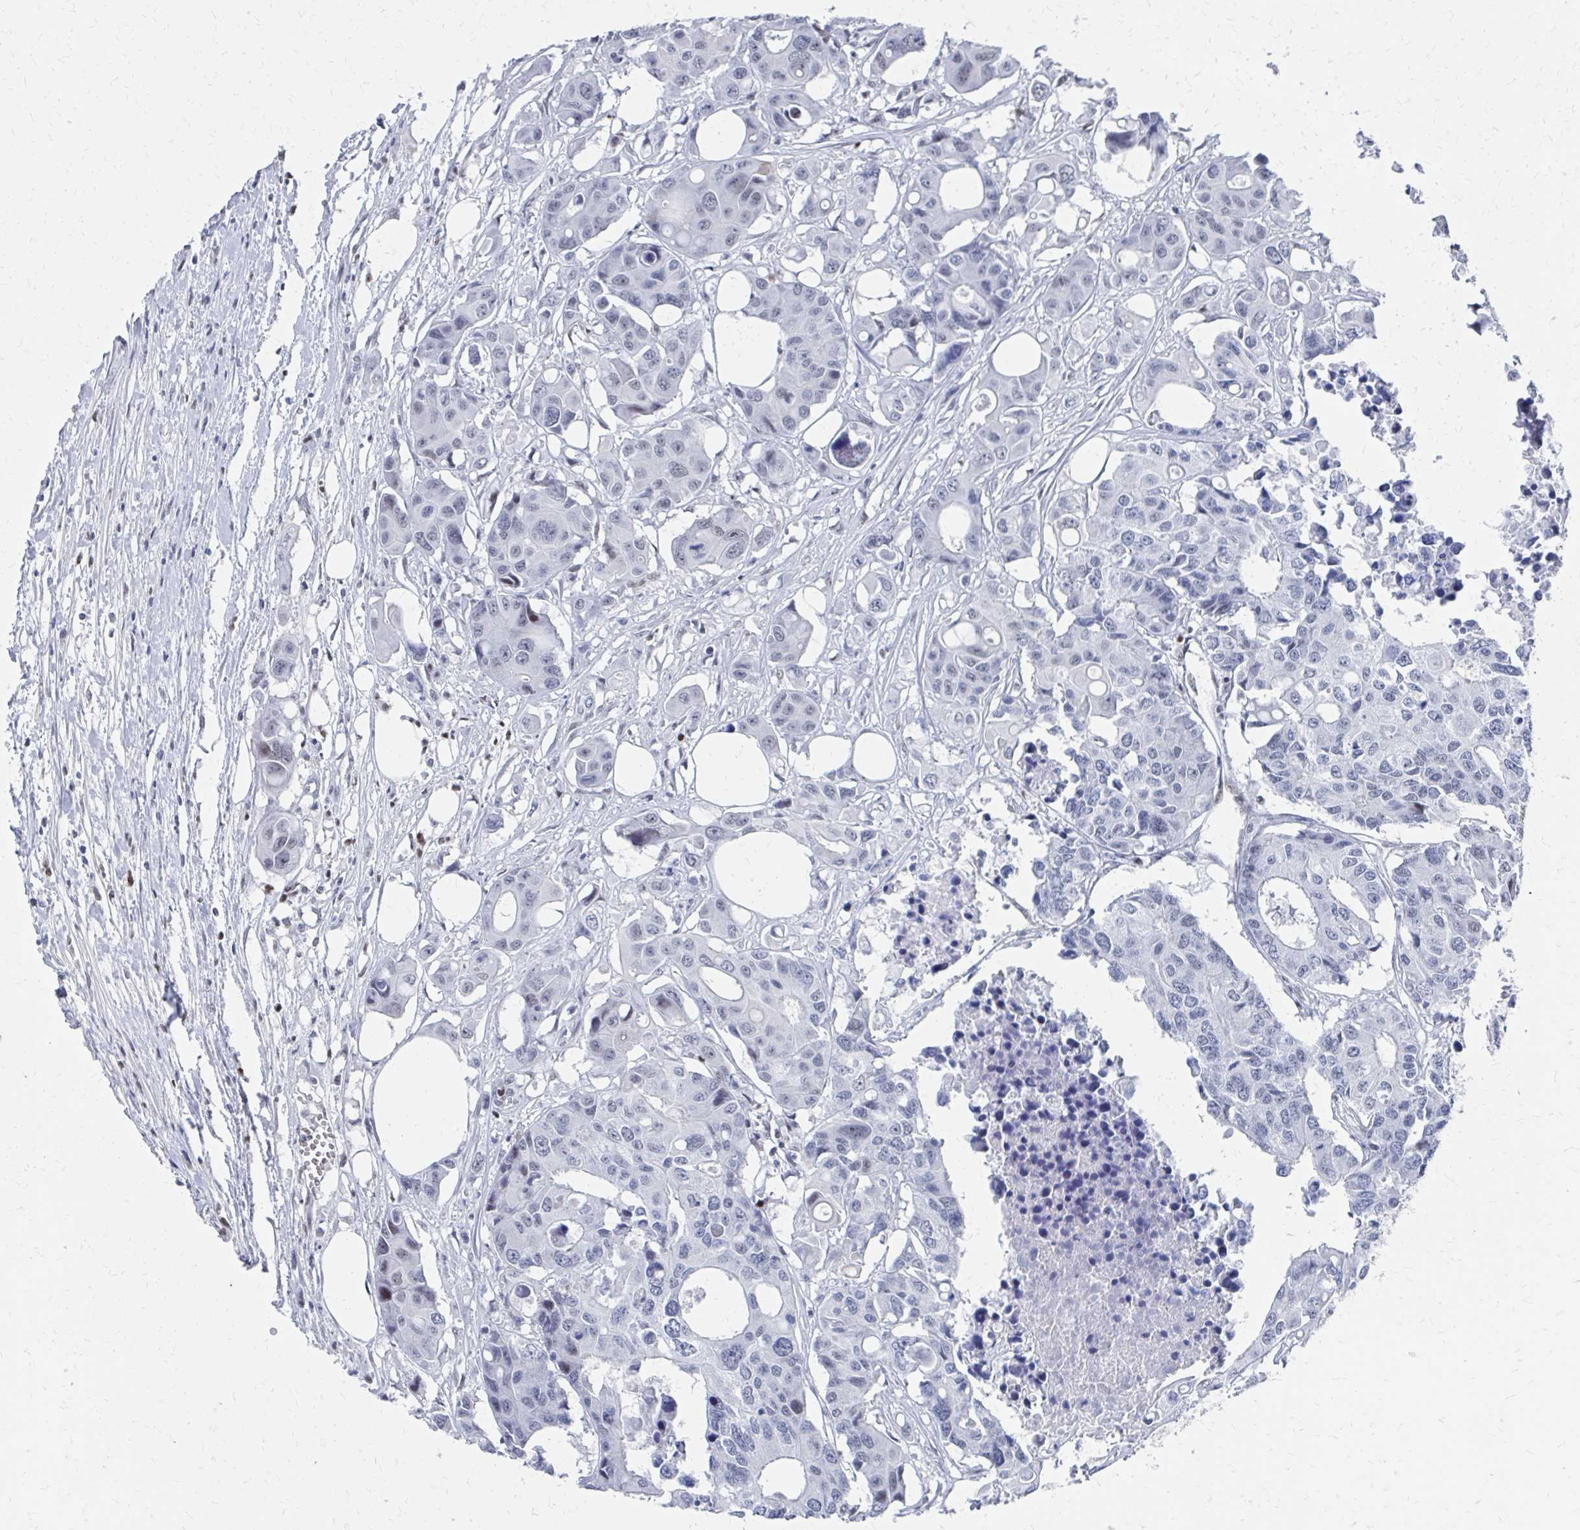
{"staining": {"intensity": "negative", "quantity": "none", "location": "none"}, "tissue": "colorectal cancer", "cell_type": "Tumor cells", "image_type": "cancer", "snomed": [{"axis": "morphology", "description": "Adenocarcinoma, NOS"}, {"axis": "topography", "description": "Colon"}], "caption": "DAB (3,3'-diaminobenzidine) immunohistochemical staining of adenocarcinoma (colorectal) displays no significant positivity in tumor cells.", "gene": "CDIN1", "patient": {"sex": "male", "age": 77}}